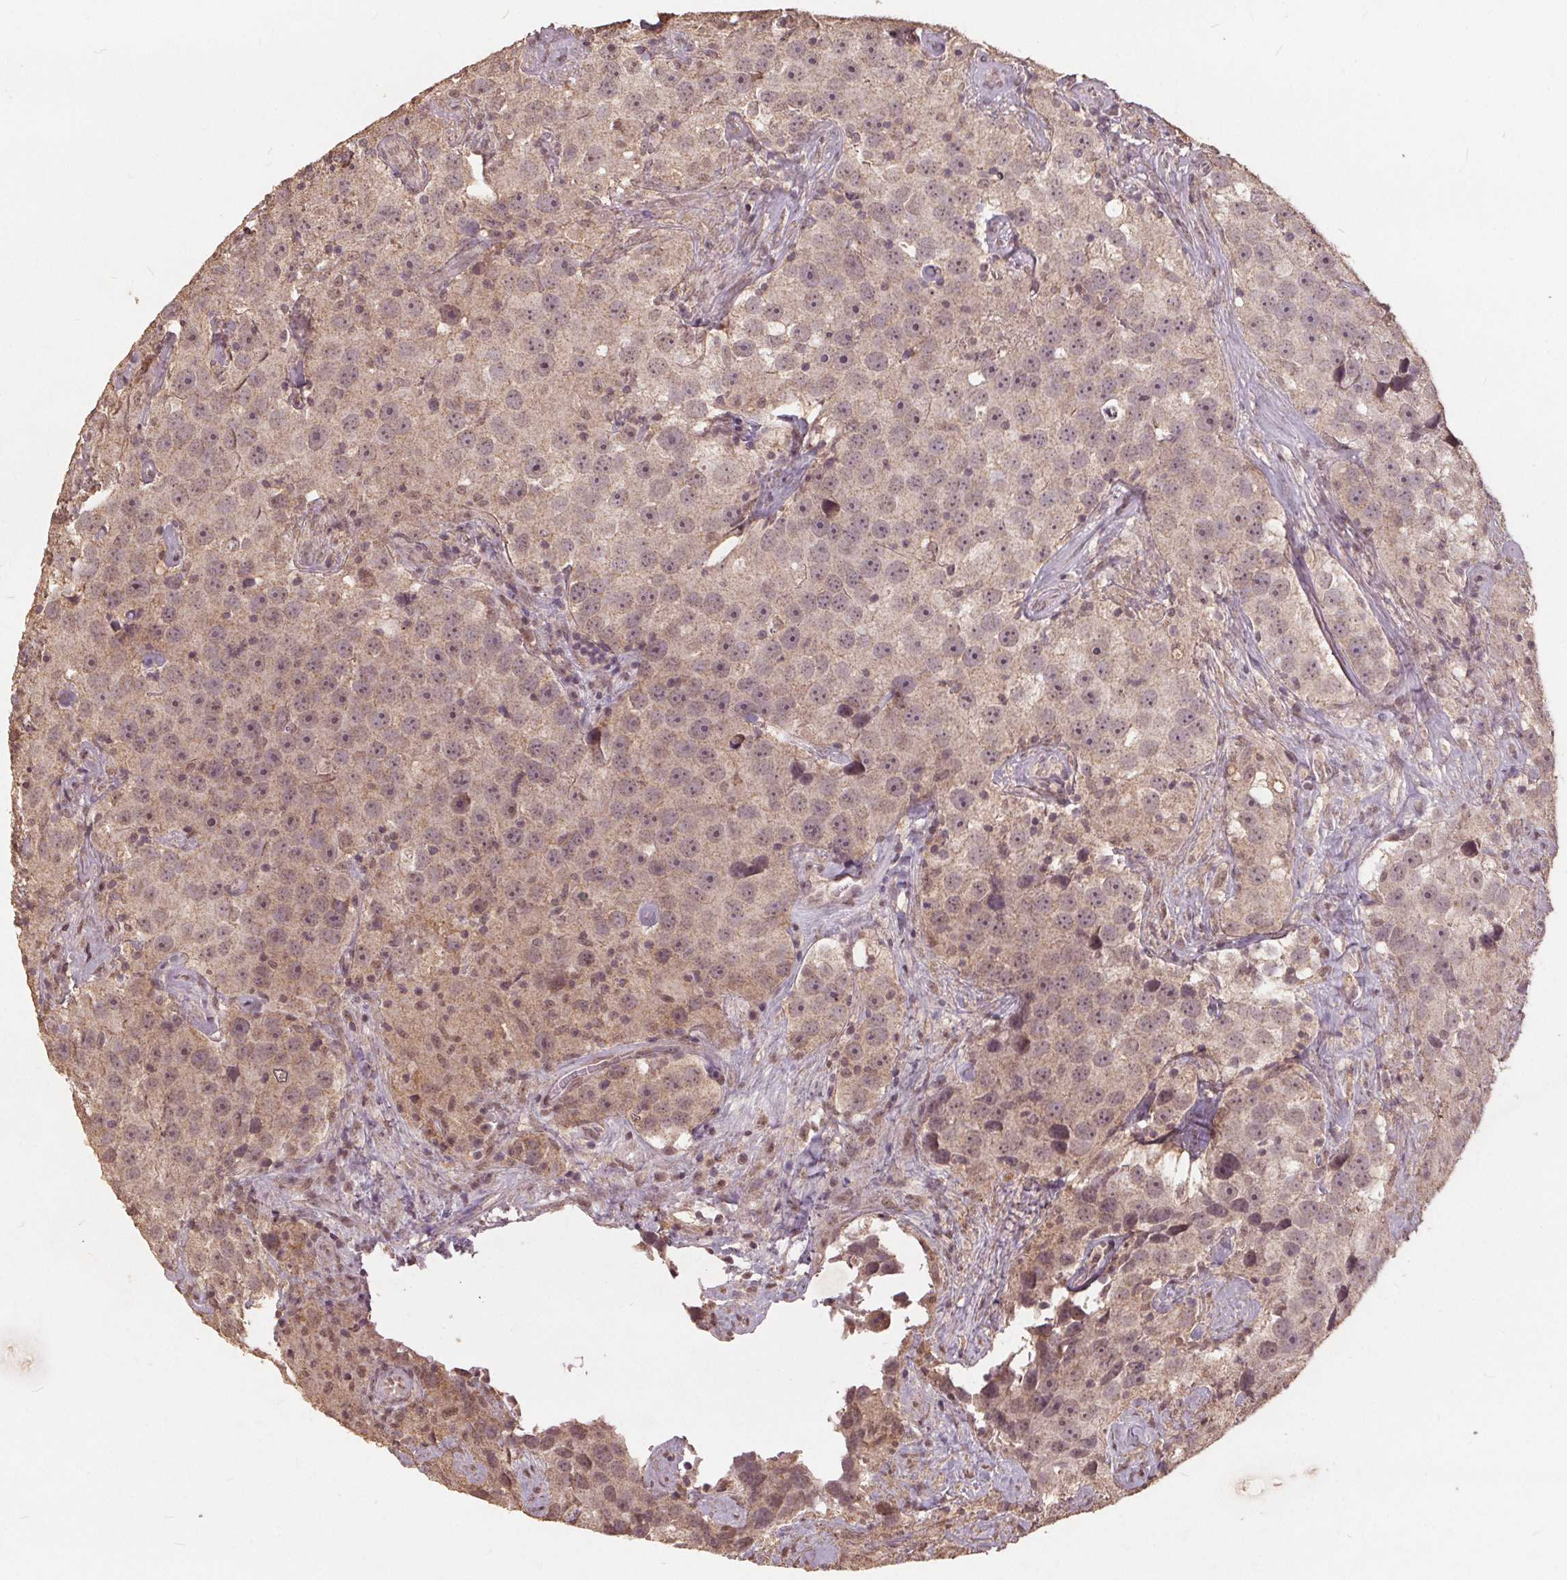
{"staining": {"intensity": "weak", "quantity": "<25%", "location": "cytoplasmic/membranous"}, "tissue": "testis cancer", "cell_type": "Tumor cells", "image_type": "cancer", "snomed": [{"axis": "morphology", "description": "Seminoma, NOS"}, {"axis": "topography", "description": "Testis"}], "caption": "Seminoma (testis) was stained to show a protein in brown. There is no significant positivity in tumor cells.", "gene": "DSG3", "patient": {"sex": "male", "age": 49}}